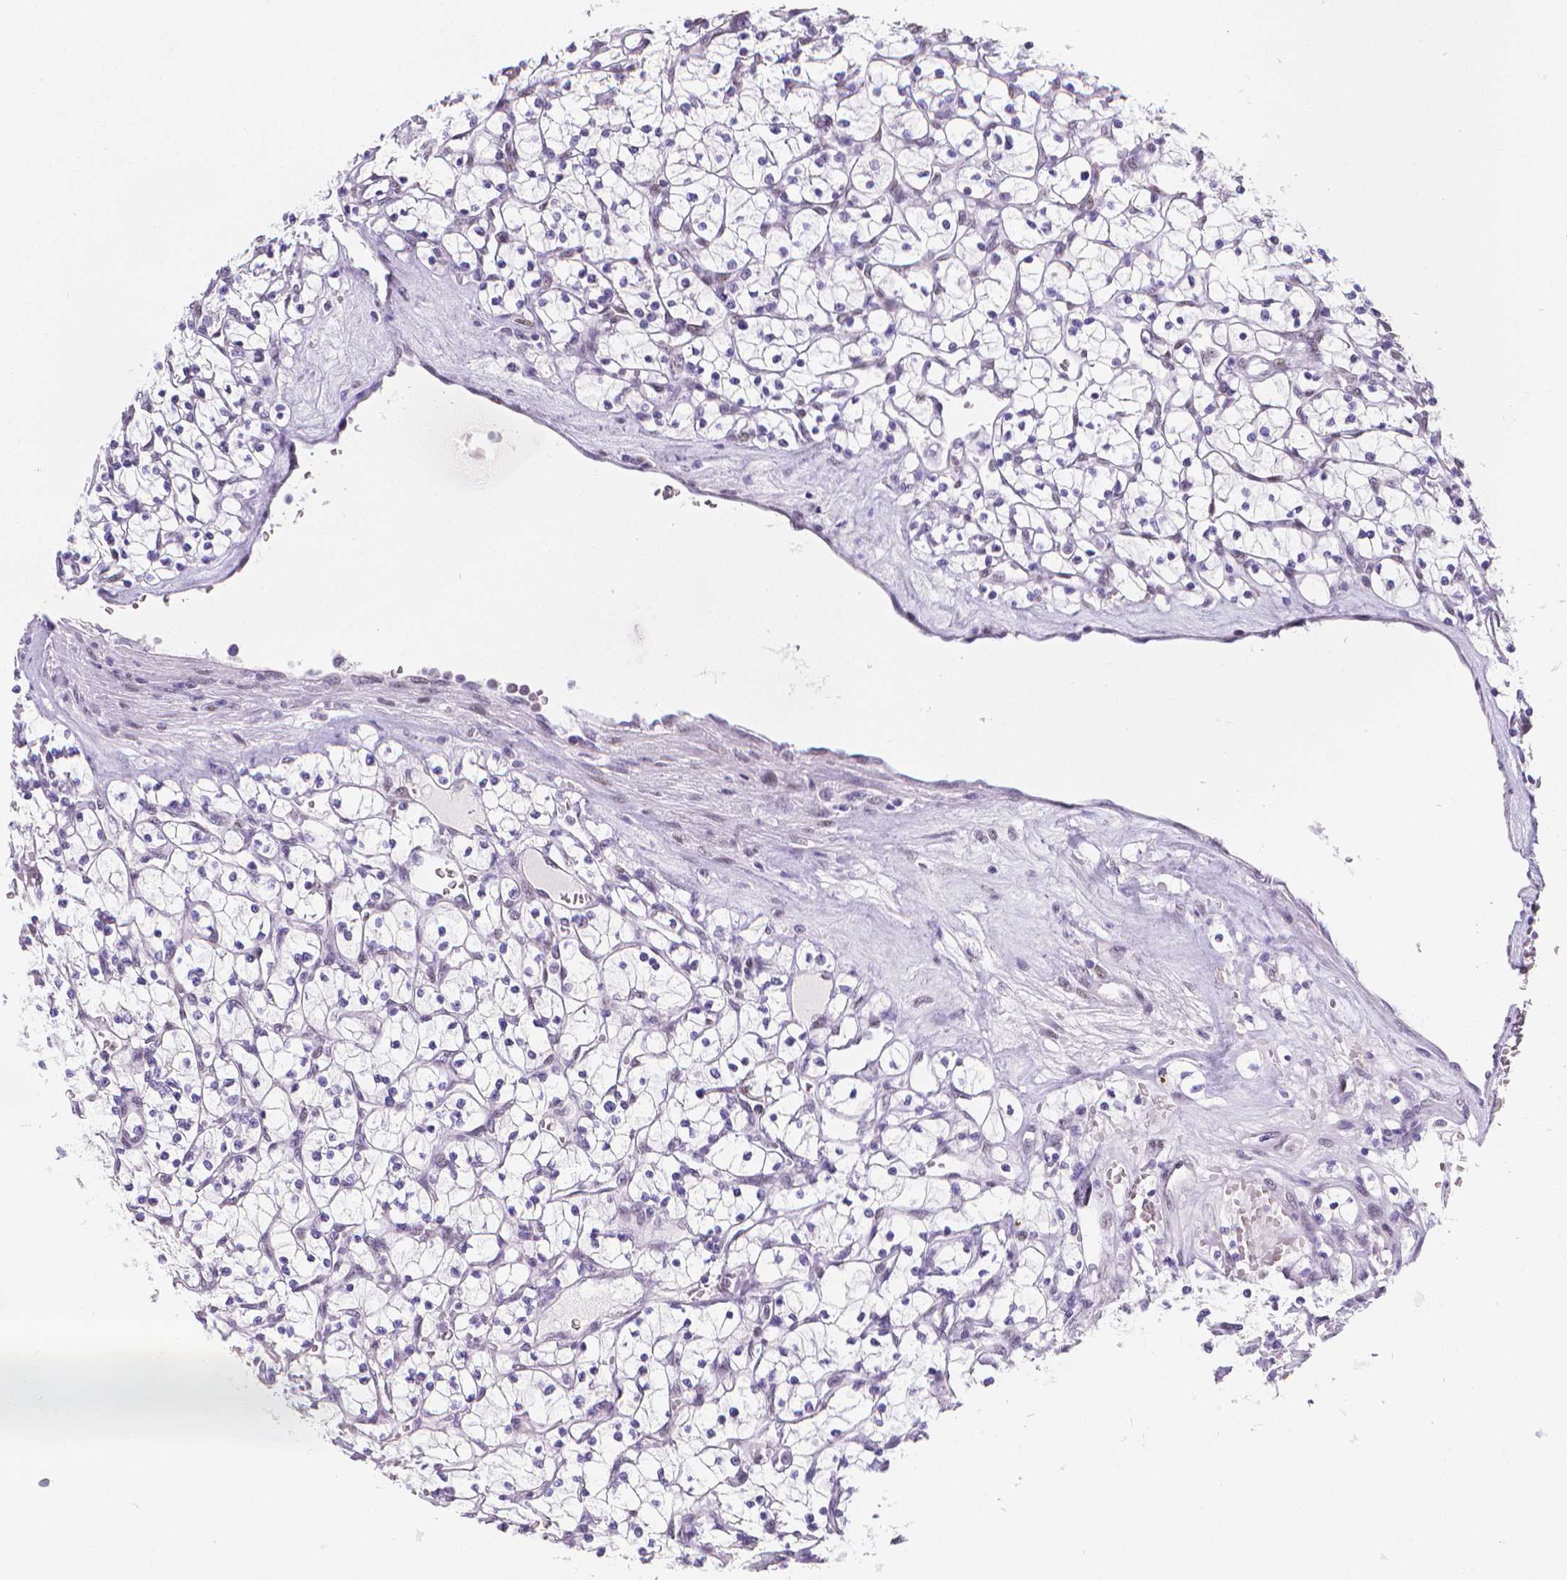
{"staining": {"intensity": "negative", "quantity": "none", "location": "none"}, "tissue": "renal cancer", "cell_type": "Tumor cells", "image_type": "cancer", "snomed": [{"axis": "morphology", "description": "Adenocarcinoma, NOS"}, {"axis": "topography", "description": "Kidney"}], "caption": "Immunohistochemistry (IHC) of human renal cancer (adenocarcinoma) shows no expression in tumor cells. (Immunohistochemistry, brightfield microscopy, high magnification).", "gene": "MEF2C", "patient": {"sex": "female", "age": 64}}